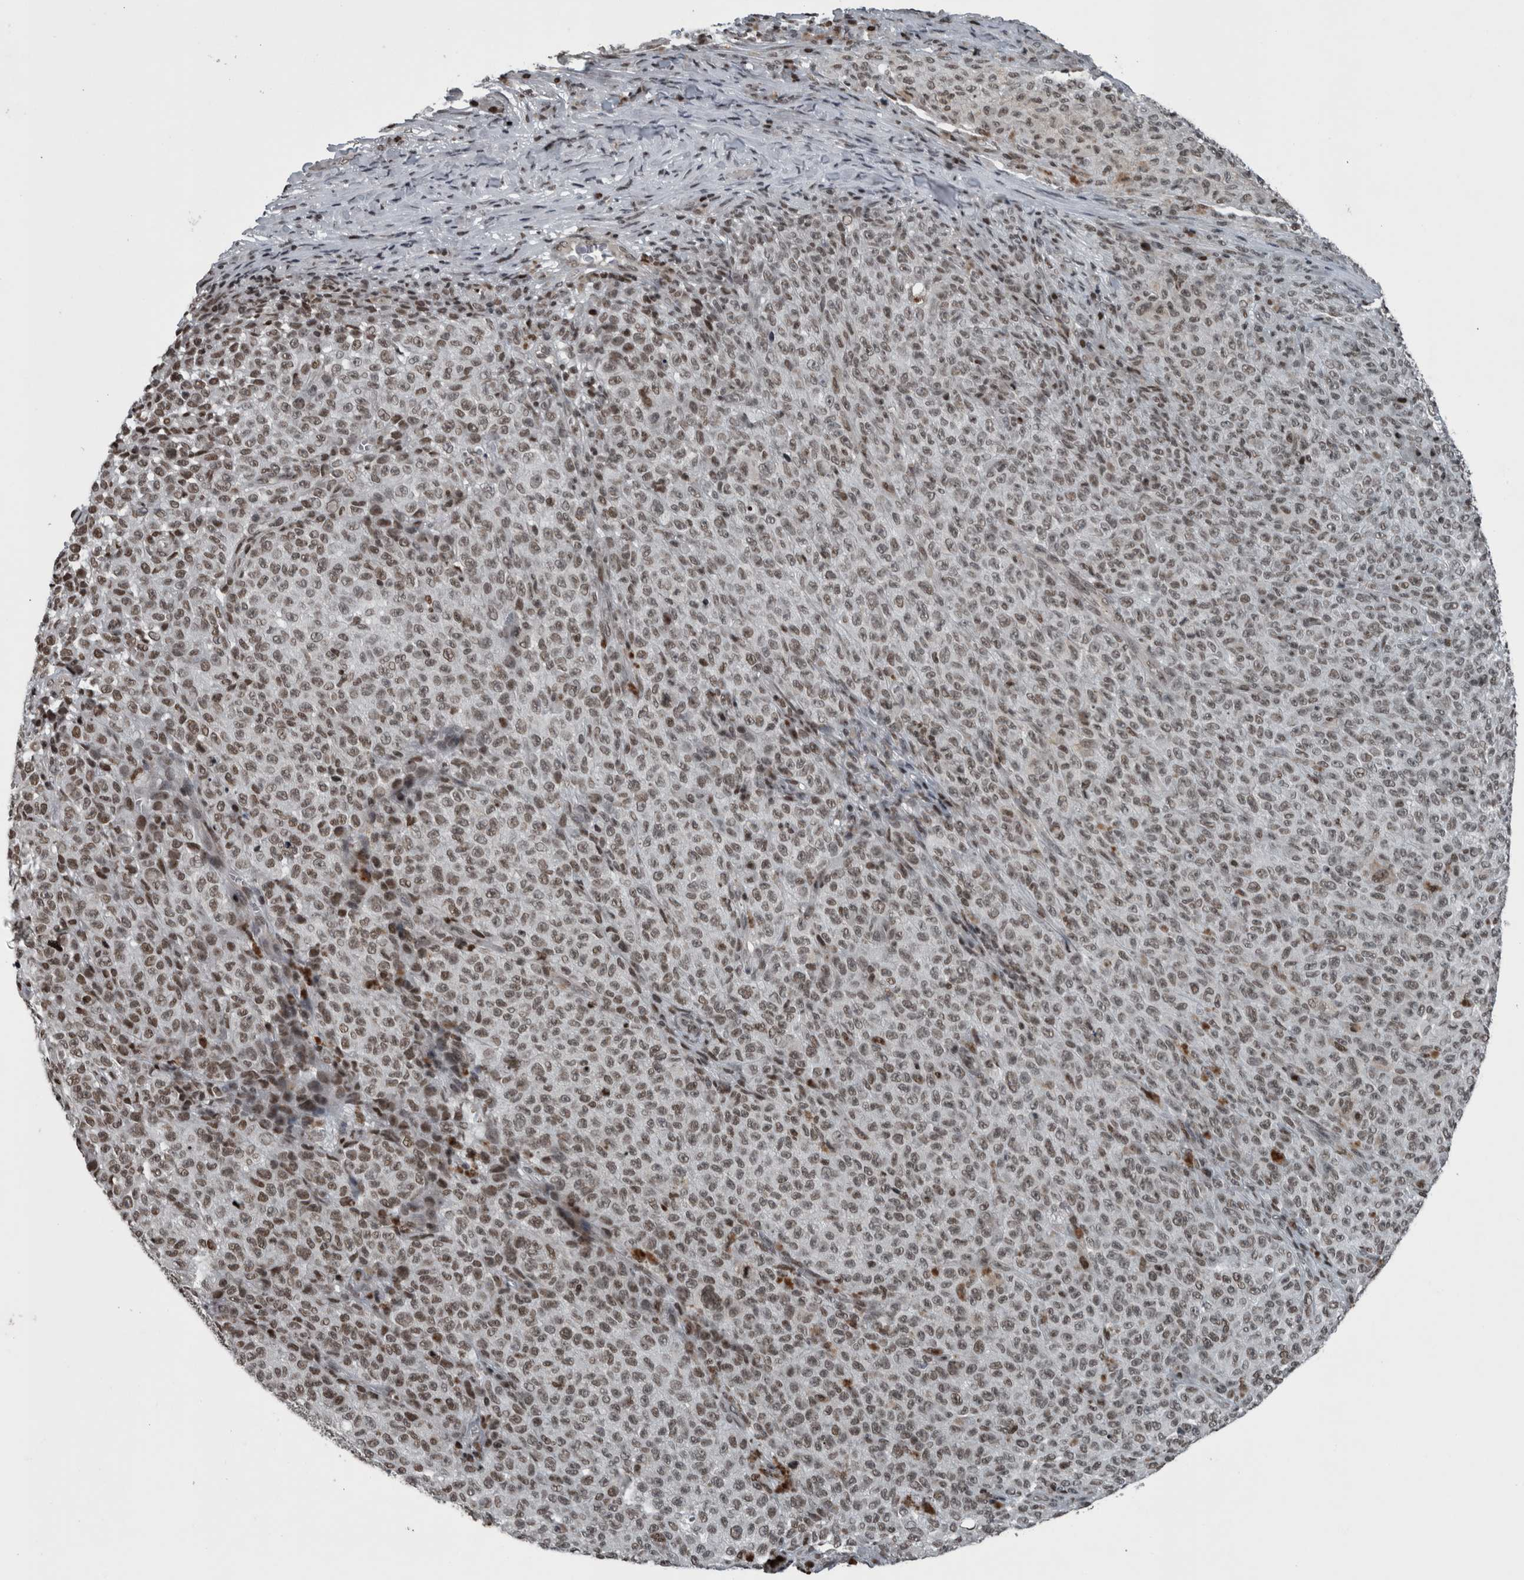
{"staining": {"intensity": "weak", "quantity": ">75%", "location": "nuclear"}, "tissue": "melanoma", "cell_type": "Tumor cells", "image_type": "cancer", "snomed": [{"axis": "morphology", "description": "Malignant melanoma, NOS"}, {"axis": "topography", "description": "Skin"}], "caption": "Human malignant melanoma stained with a brown dye demonstrates weak nuclear positive staining in approximately >75% of tumor cells.", "gene": "UNC50", "patient": {"sex": "female", "age": 82}}